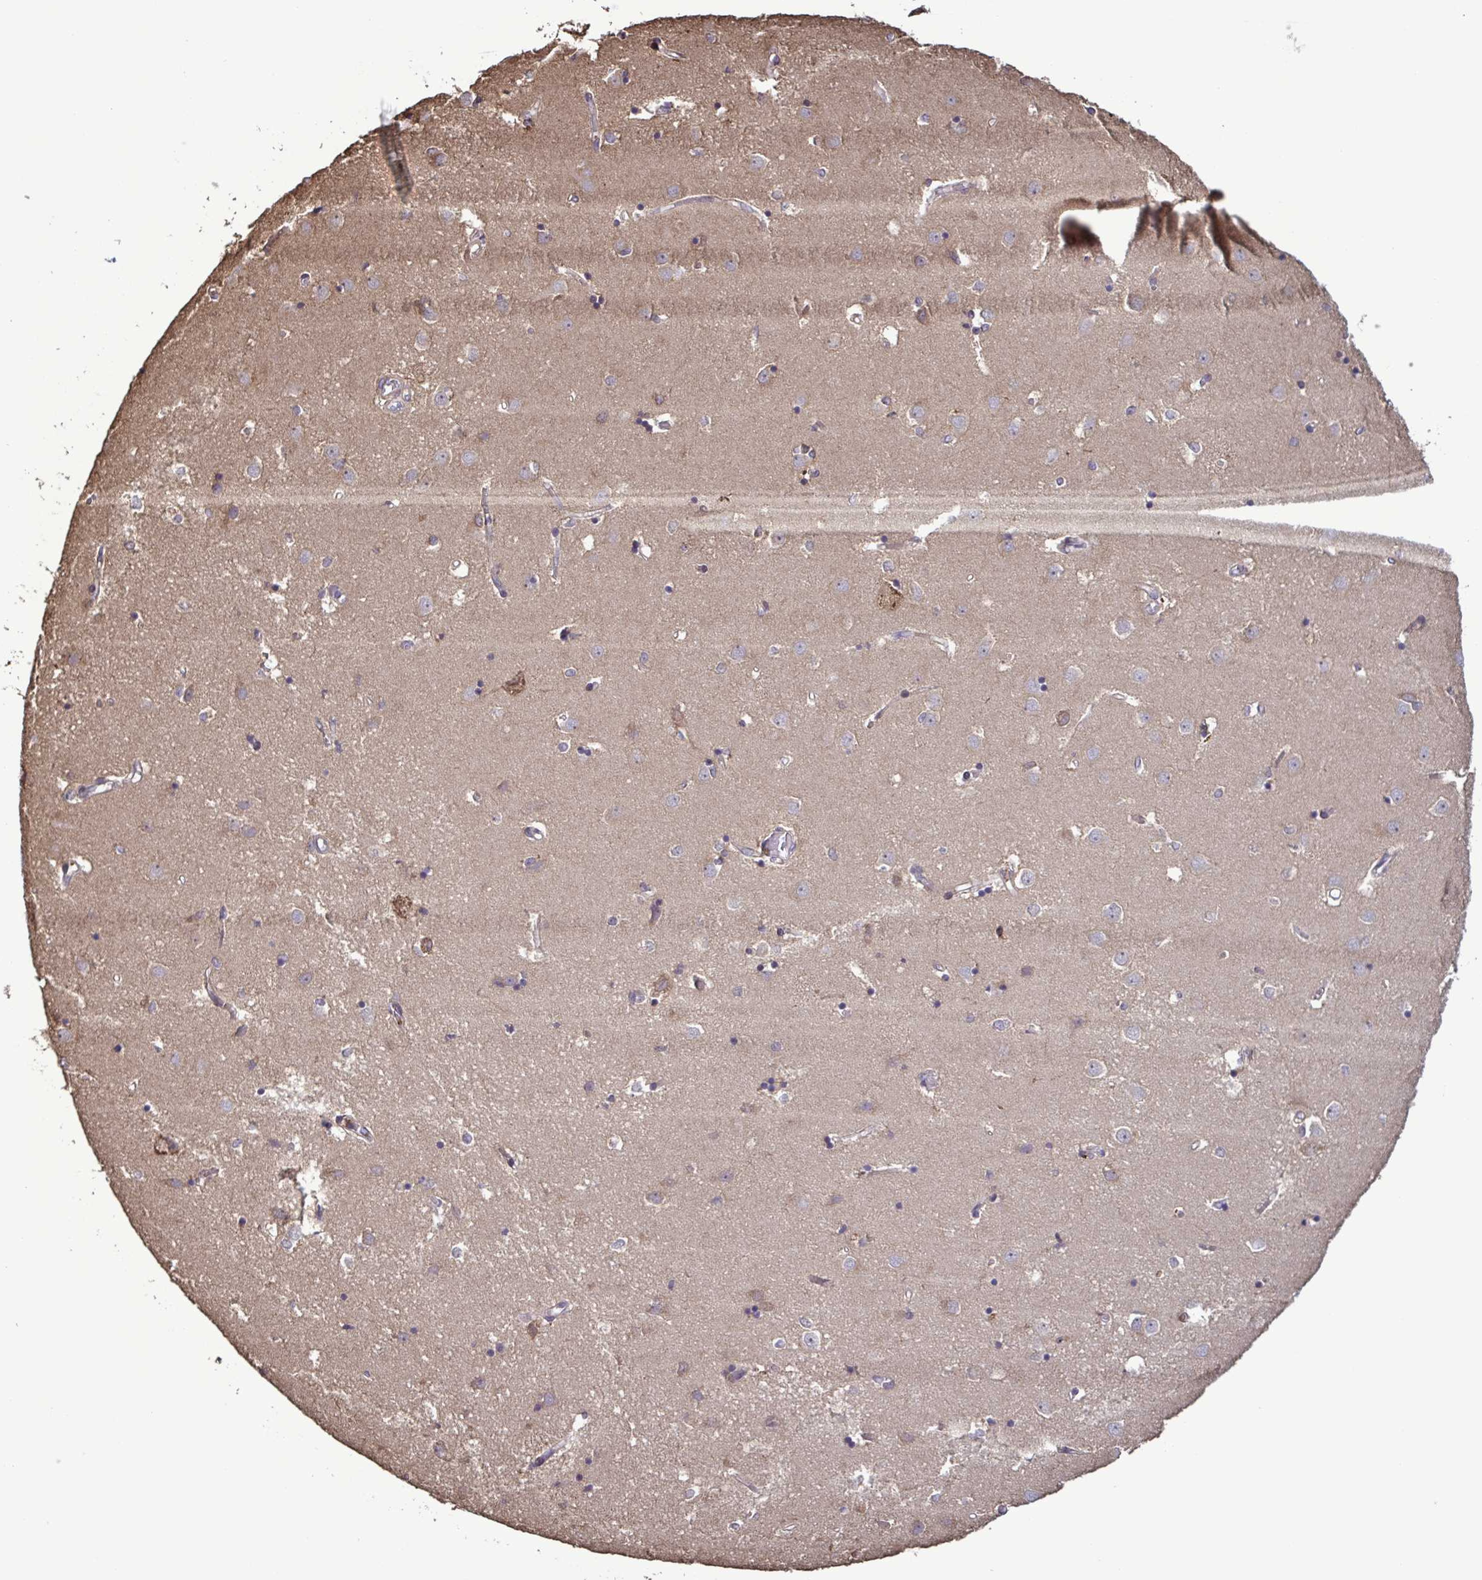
{"staining": {"intensity": "negative", "quantity": "none", "location": "none"}, "tissue": "caudate", "cell_type": "Glial cells", "image_type": "normal", "snomed": [{"axis": "morphology", "description": "Normal tissue, NOS"}, {"axis": "topography", "description": "Lateral ventricle wall"}], "caption": "Immunohistochemistry (IHC) photomicrograph of unremarkable caudate: human caudate stained with DAB (3,3'-diaminobenzidine) shows no significant protein staining in glial cells.", "gene": "ZNF200", "patient": {"sex": "male", "age": 54}}